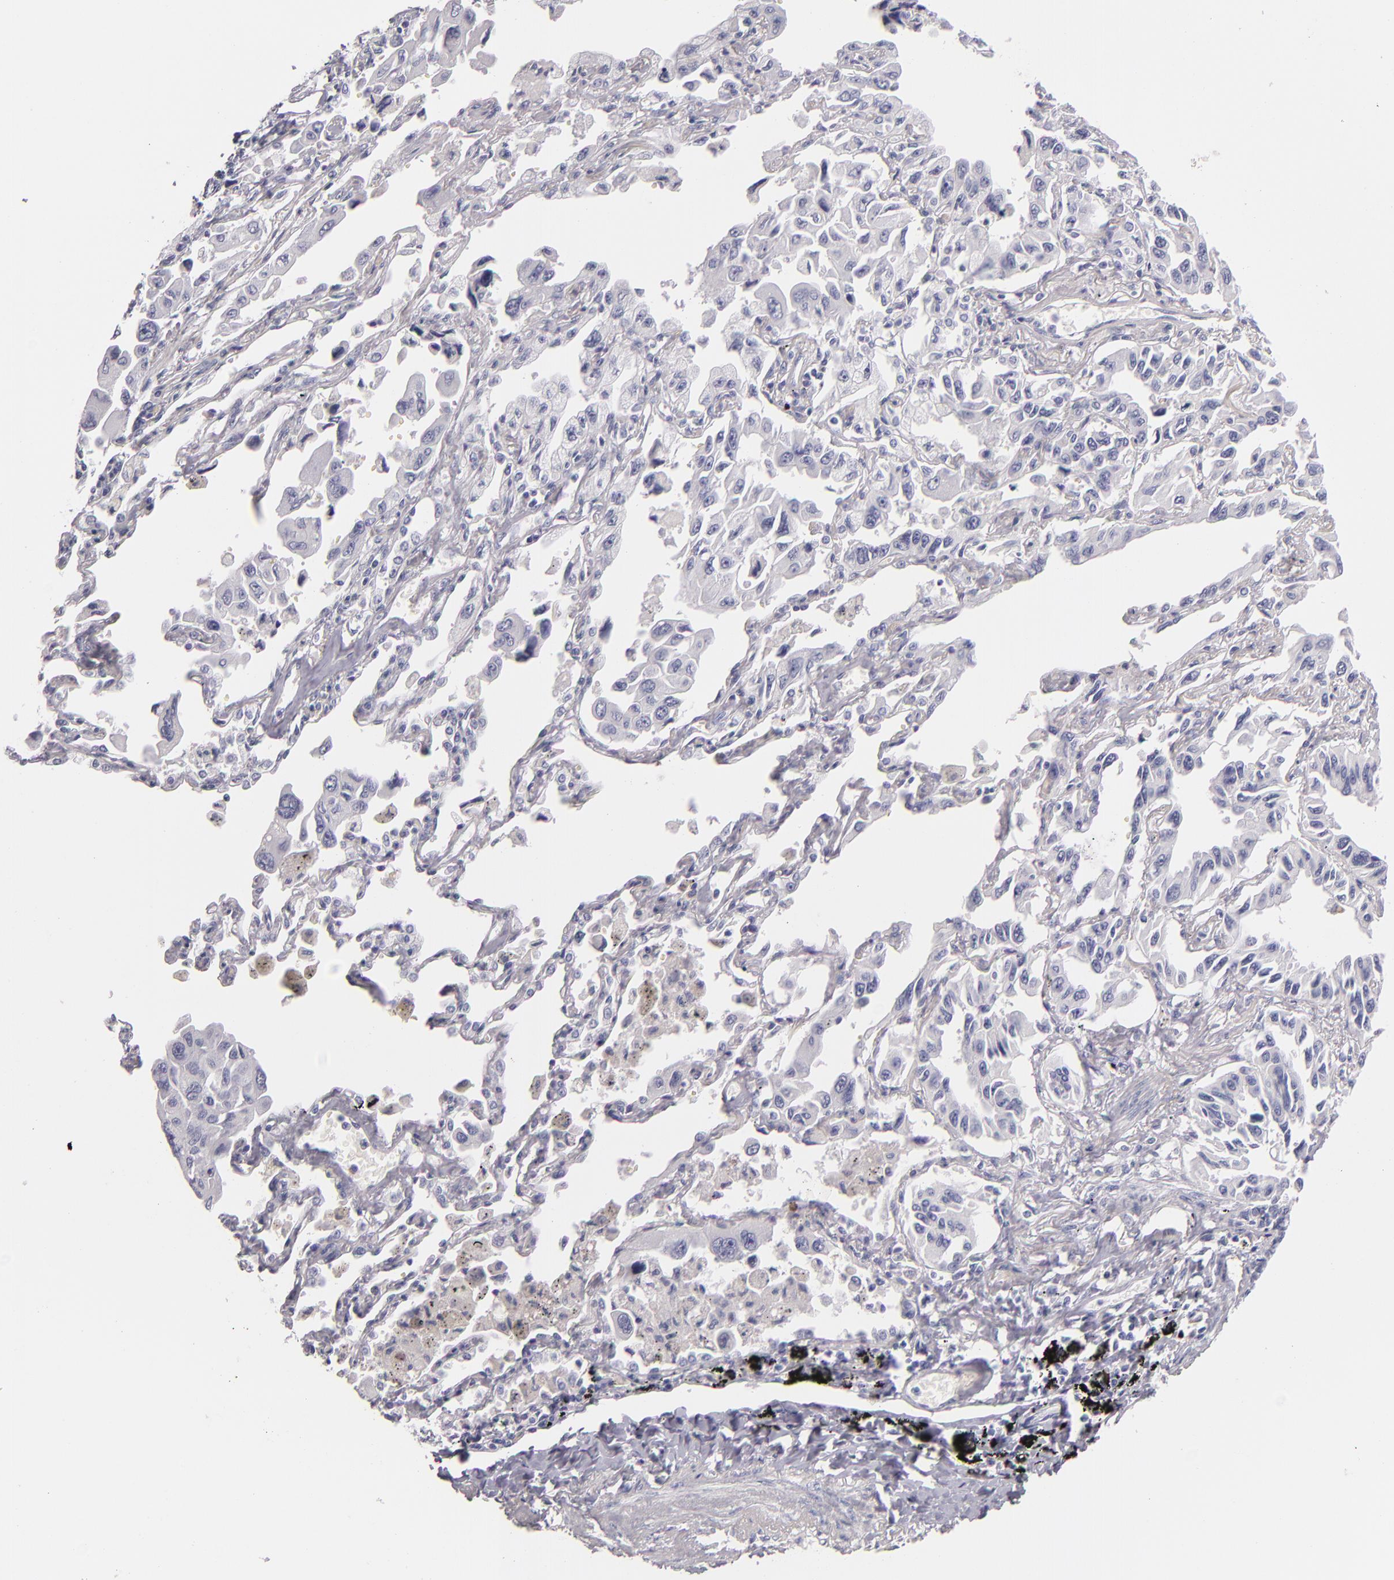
{"staining": {"intensity": "negative", "quantity": "none", "location": "none"}, "tissue": "lung cancer", "cell_type": "Tumor cells", "image_type": "cancer", "snomed": [{"axis": "morphology", "description": "Adenocarcinoma, NOS"}, {"axis": "topography", "description": "Lung"}], "caption": "IHC micrograph of human adenocarcinoma (lung) stained for a protein (brown), which displays no positivity in tumor cells. Brightfield microscopy of immunohistochemistry (IHC) stained with DAB (brown) and hematoxylin (blue), captured at high magnification.", "gene": "FABP1", "patient": {"sex": "male", "age": 64}}